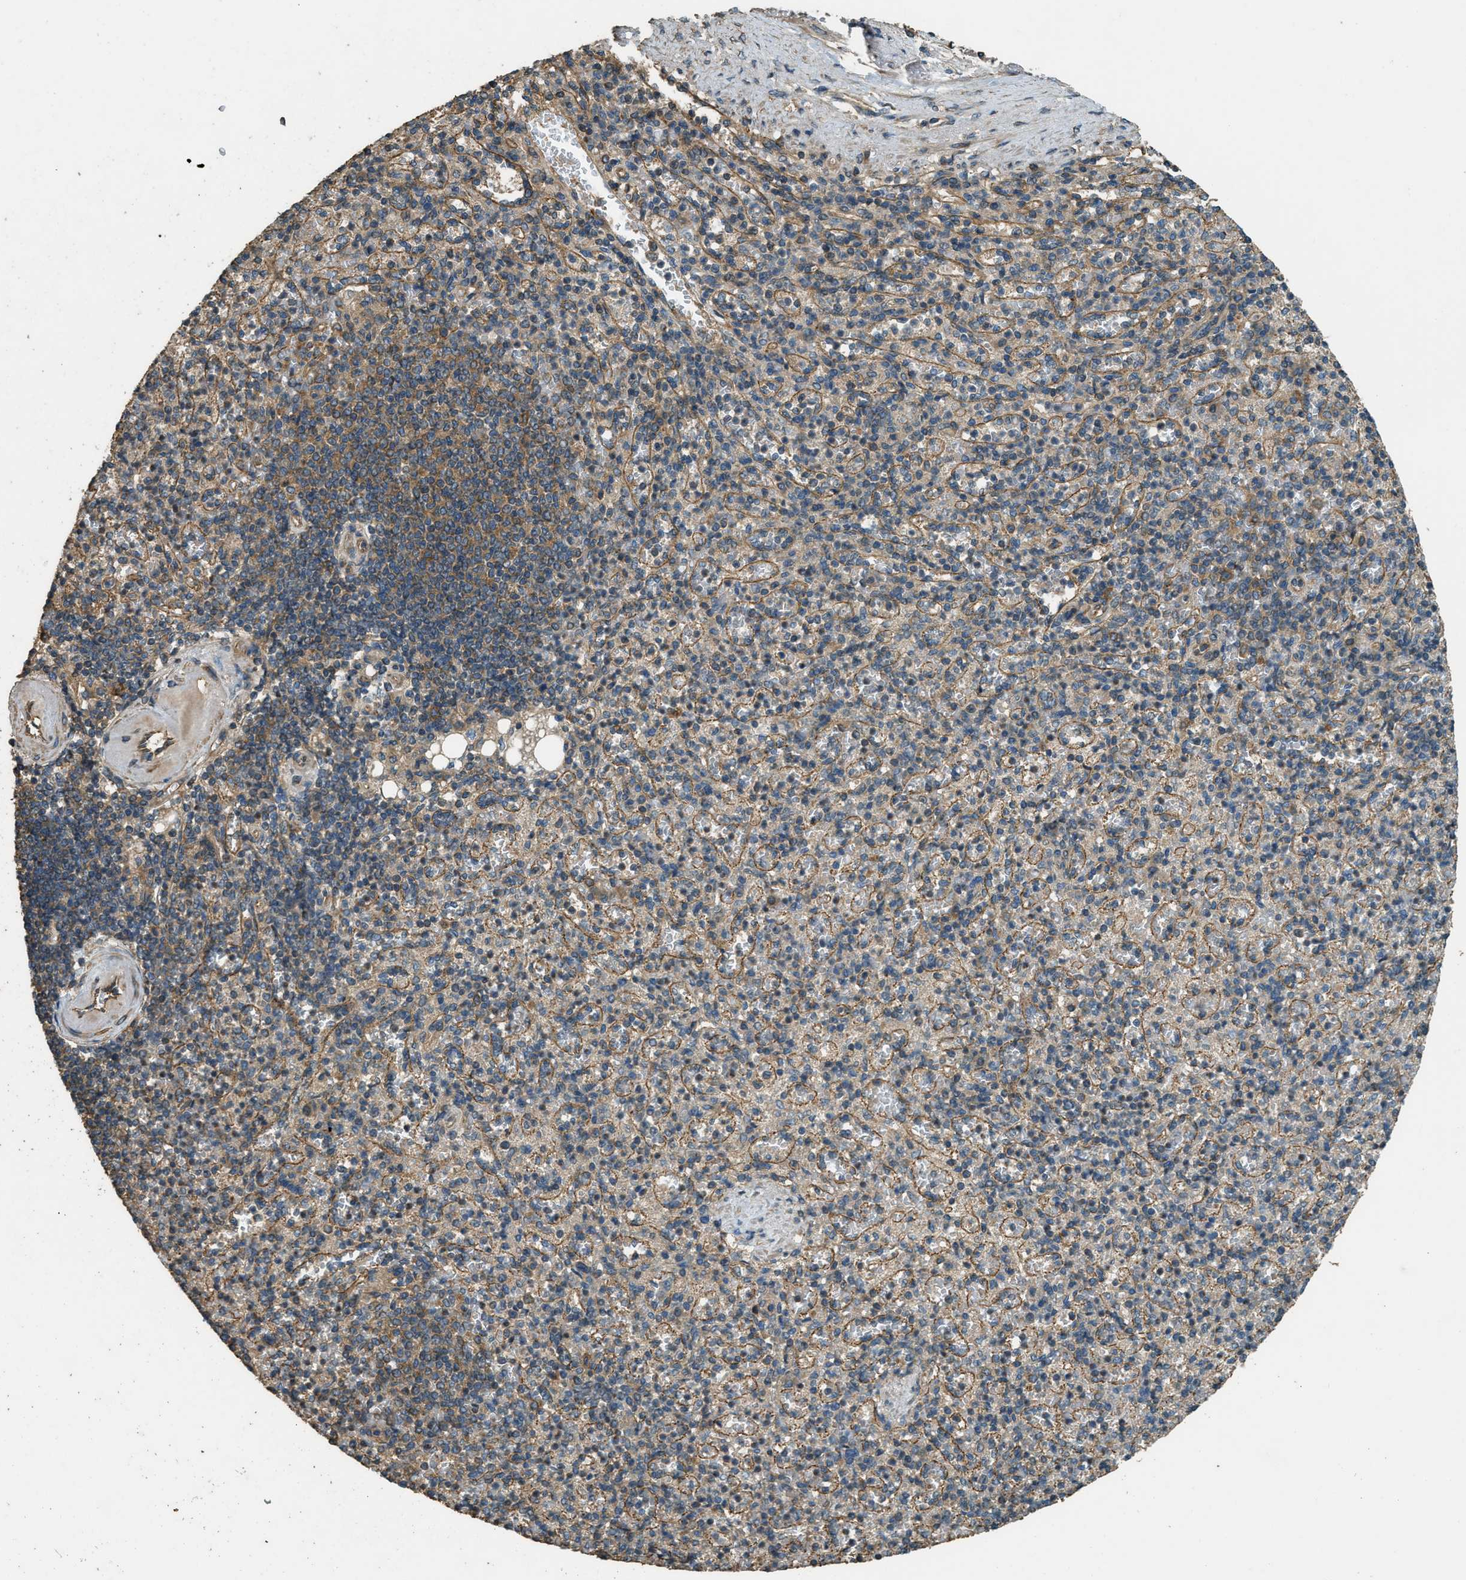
{"staining": {"intensity": "moderate", "quantity": "25%-75%", "location": "cytoplasmic/membranous"}, "tissue": "spleen", "cell_type": "Cells in red pulp", "image_type": "normal", "snomed": [{"axis": "morphology", "description": "Normal tissue, NOS"}, {"axis": "topography", "description": "Spleen"}], "caption": "Brown immunohistochemical staining in benign spleen shows moderate cytoplasmic/membranous positivity in approximately 25%-75% of cells in red pulp.", "gene": "MARS1", "patient": {"sex": "female", "age": 74}}